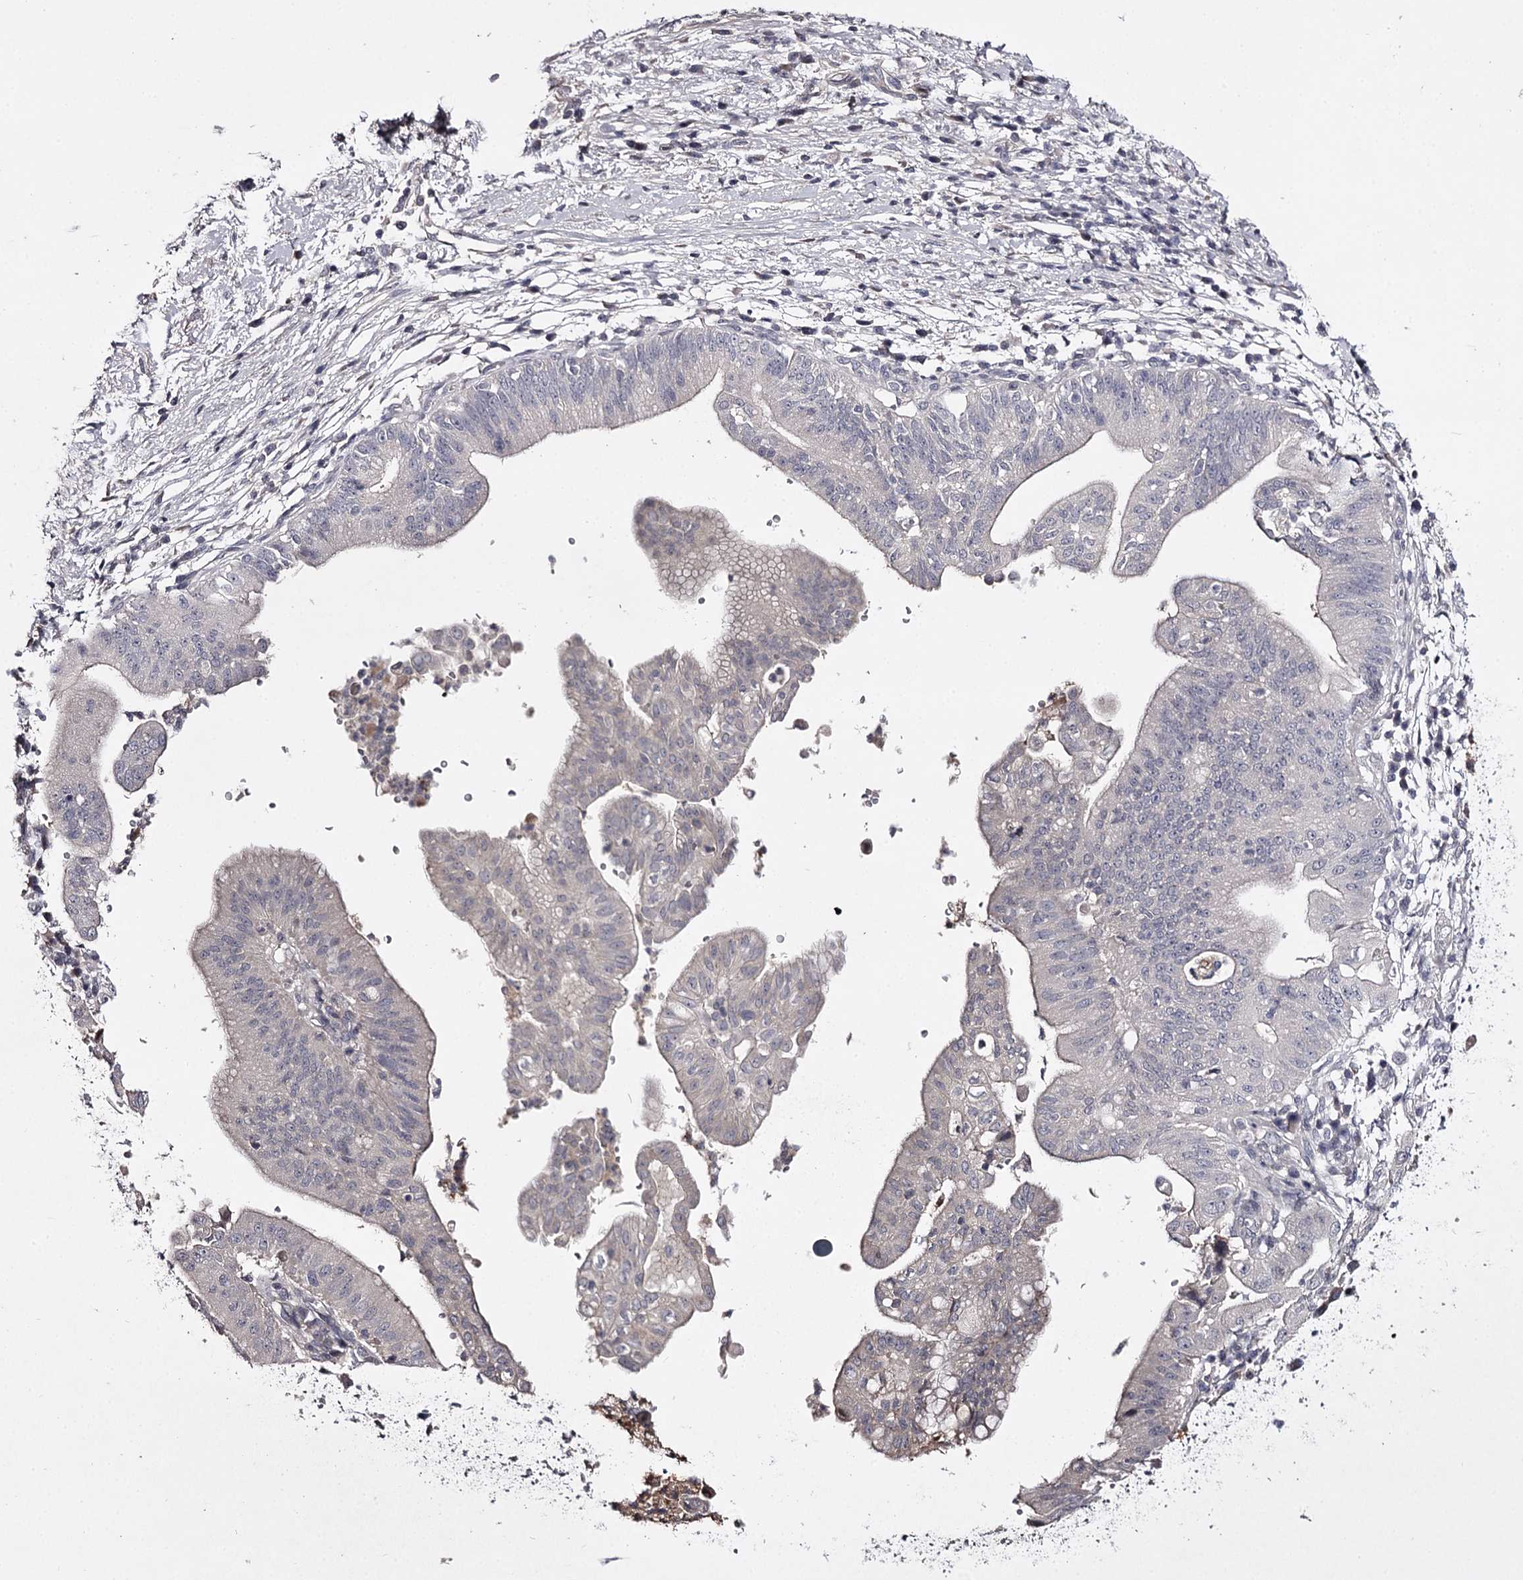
{"staining": {"intensity": "negative", "quantity": "none", "location": "none"}, "tissue": "pancreatic cancer", "cell_type": "Tumor cells", "image_type": "cancer", "snomed": [{"axis": "morphology", "description": "Adenocarcinoma, NOS"}, {"axis": "topography", "description": "Pancreas"}], "caption": "Protein analysis of adenocarcinoma (pancreatic) demonstrates no significant expression in tumor cells.", "gene": "PRM2", "patient": {"sex": "male", "age": 68}}